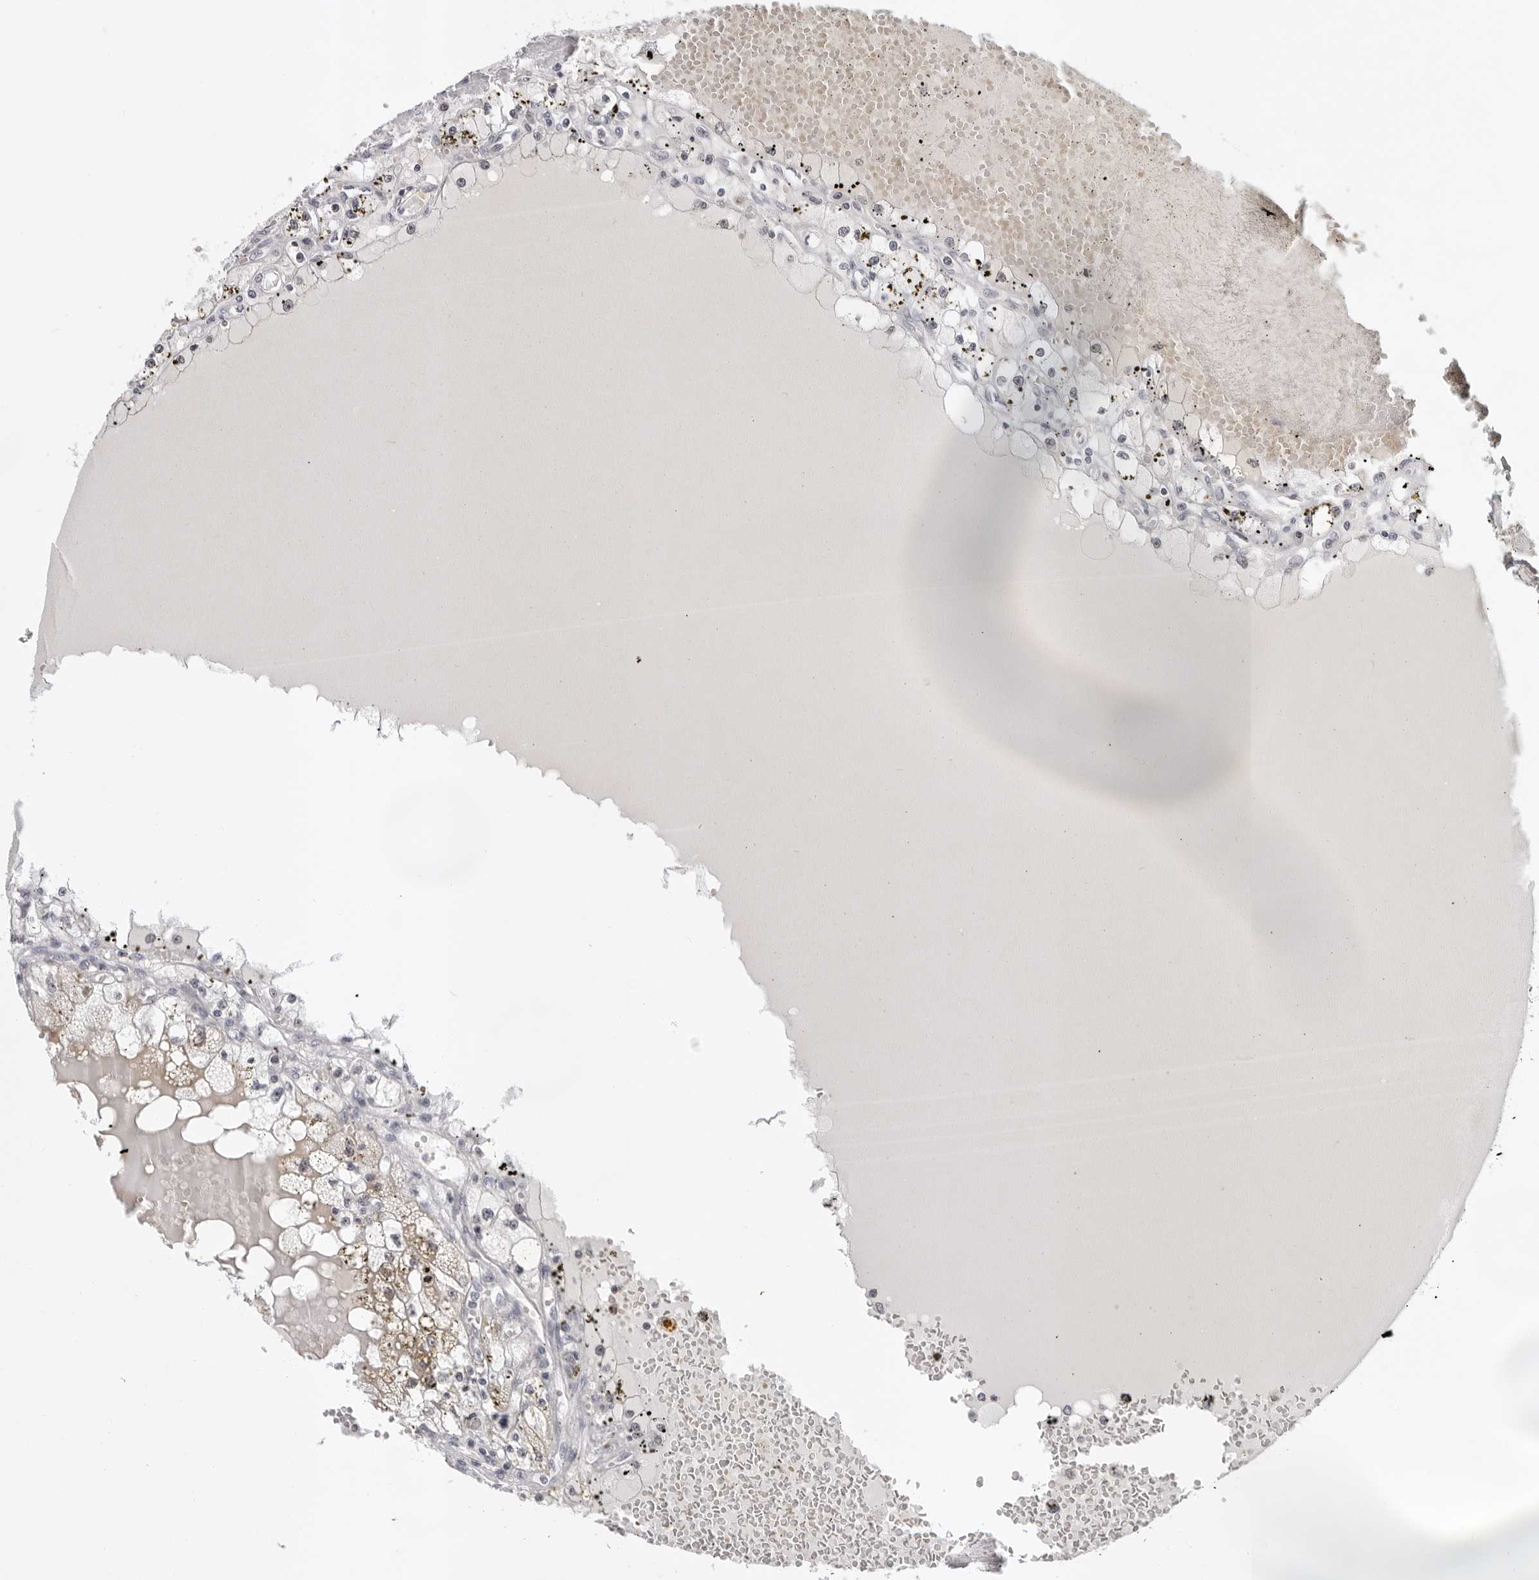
{"staining": {"intensity": "negative", "quantity": "none", "location": "none"}, "tissue": "renal cancer", "cell_type": "Tumor cells", "image_type": "cancer", "snomed": [{"axis": "morphology", "description": "Adenocarcinoma, NOS"}, {"axis": "topography", "description": "Kidney"}], "caption": "DAB (3,3'-diaminobenzidine) immunohistochemical staining of human renal adenocarcinoma displays no significant positivity in tumor cells.", "gene": "USP1", "patient": {"sex": "male", "age": 56}}